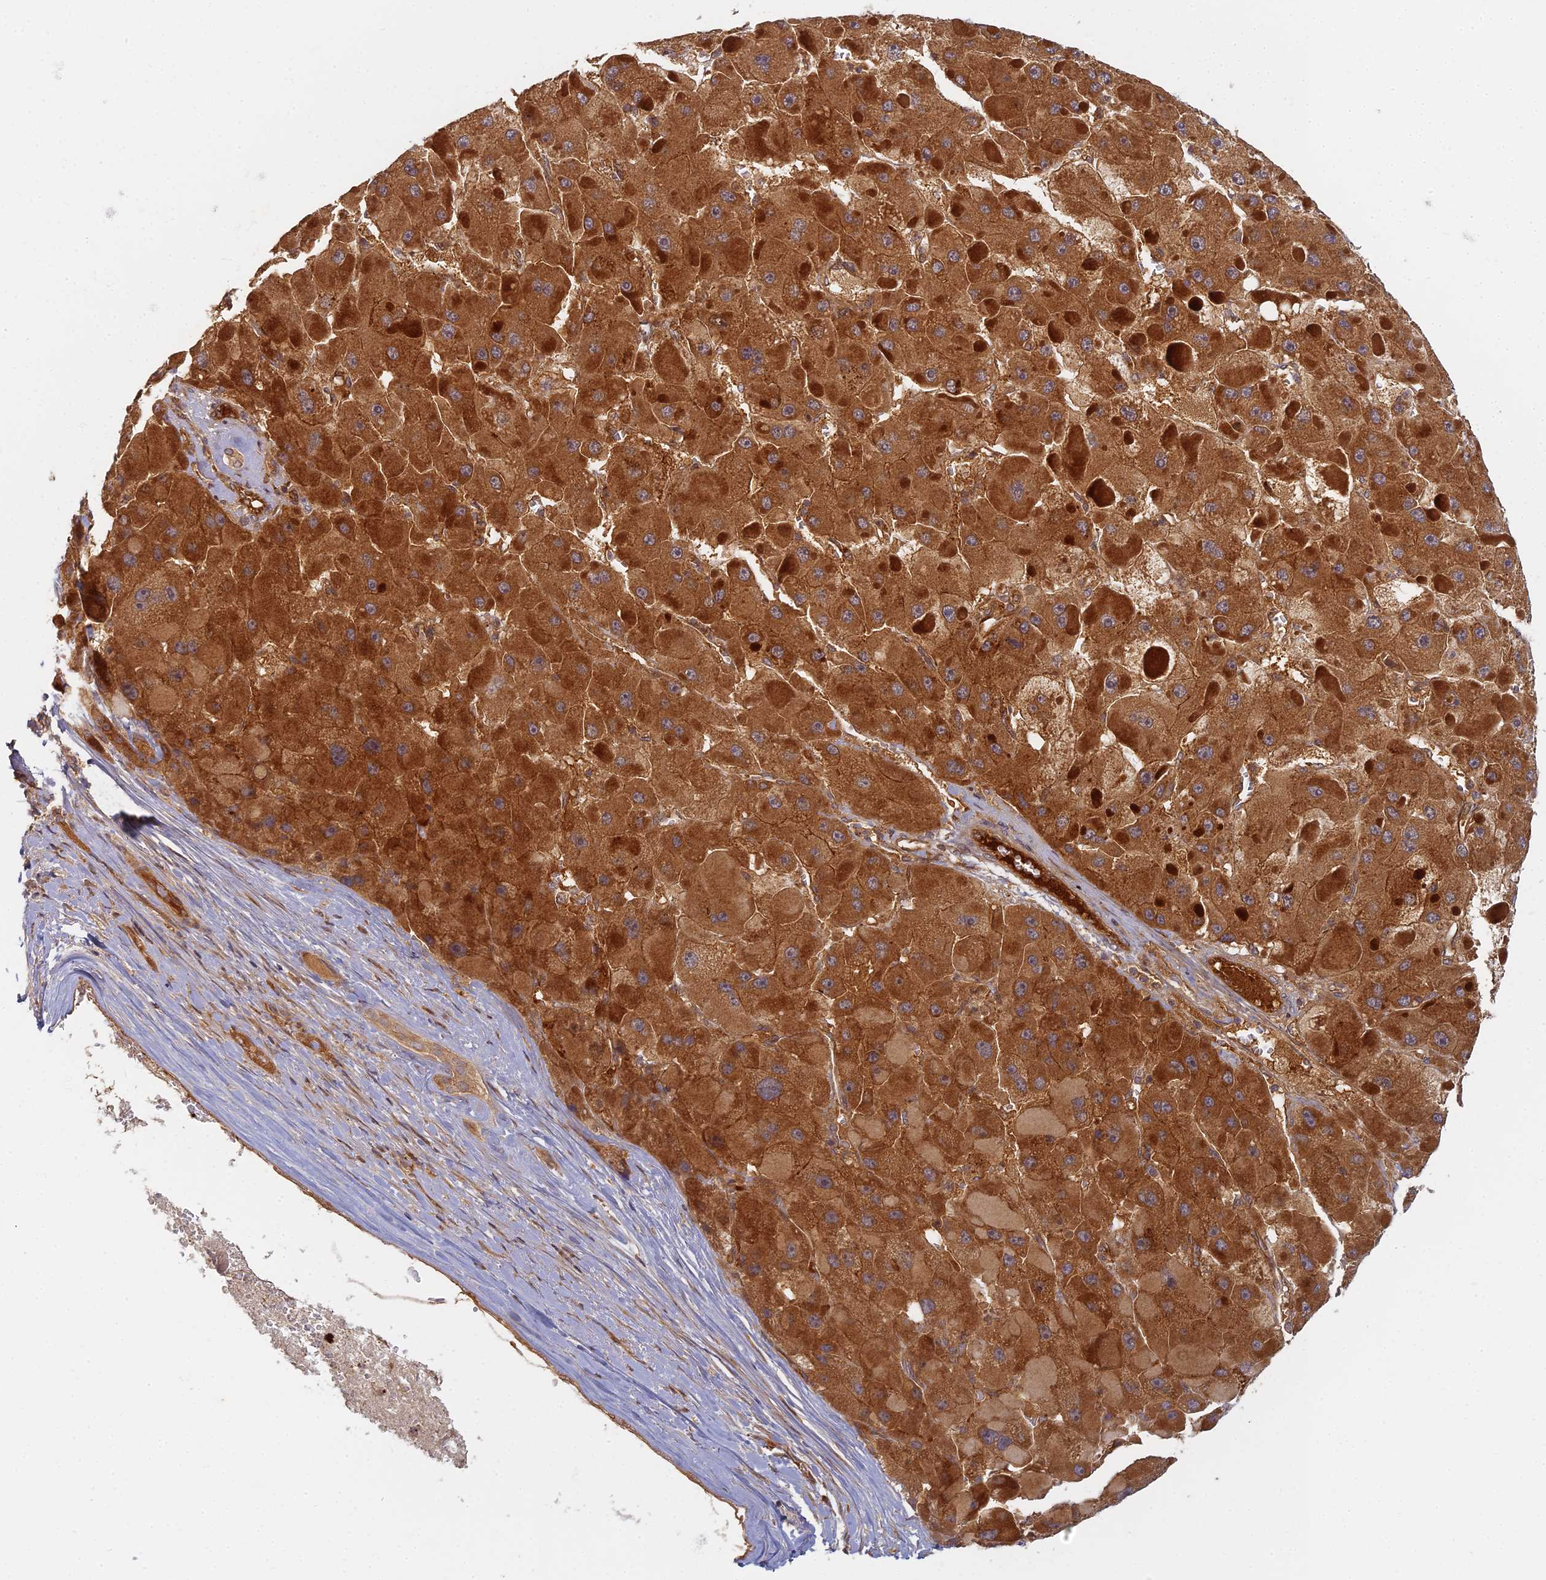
{"staining": {"intensity": "strong", "quantity": ">75%", "location": "cytoplasmic/membranous"}, "tissue": "liver cancer", "cell_type": "Tumor cells", "image_type": "cancer", "snomed": [{"axis": "morphology", "description": "Carcinoma, Hepatocellular, NOS"}, {"axis": "topography", "description": "Liver"}], "caption": "Protein staining of liver cancer (hepatocellular carcinoma) tissue reveals strong cytoplasmic/membranous expression in approximately >75% of tumor cells.", "gene": "INO80D", "patient": {"sex": "female", "age": 73}}